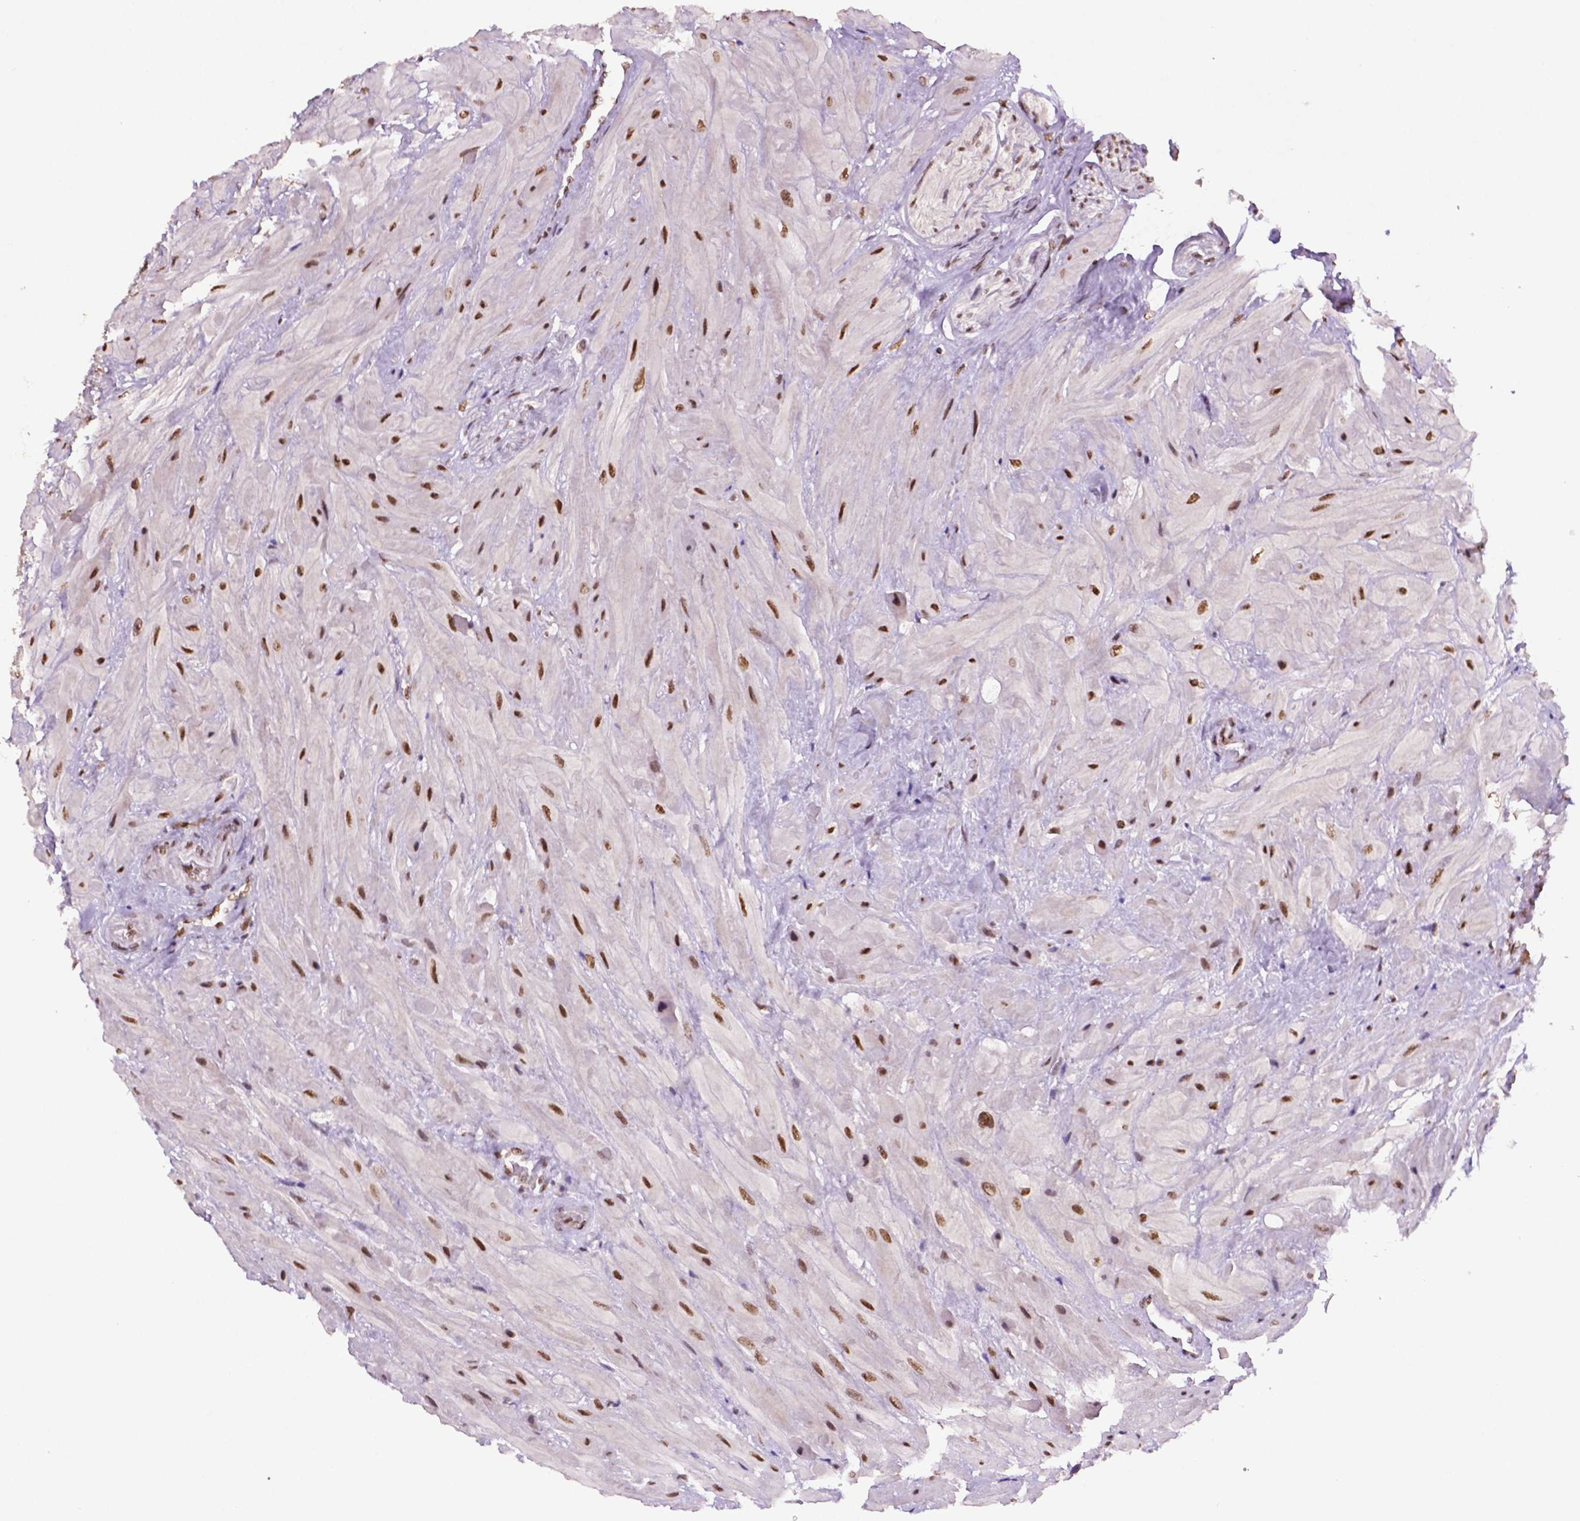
{"staining": {"intensity": "moderate", "quantity": "25%-75%", "location": "nuclear"}, "tissue": "seminal vesicle", "cell_type": "Glandular cells", "image_type": "normal", "snomed": [{"axis": "morphology", "description": "Normal tissue, NOS"}, {"axis": "topography", "description": "Seminal veicle"}], "caption": "Immunohistochemical staining of normal seminal vesicle demonstrates 25%-75% levels of moderate nuclear protein staining in approximately 25%-75% of glandular cells.", "gene": "MLH1", "patient": {"sex": "male", "age": 57}}